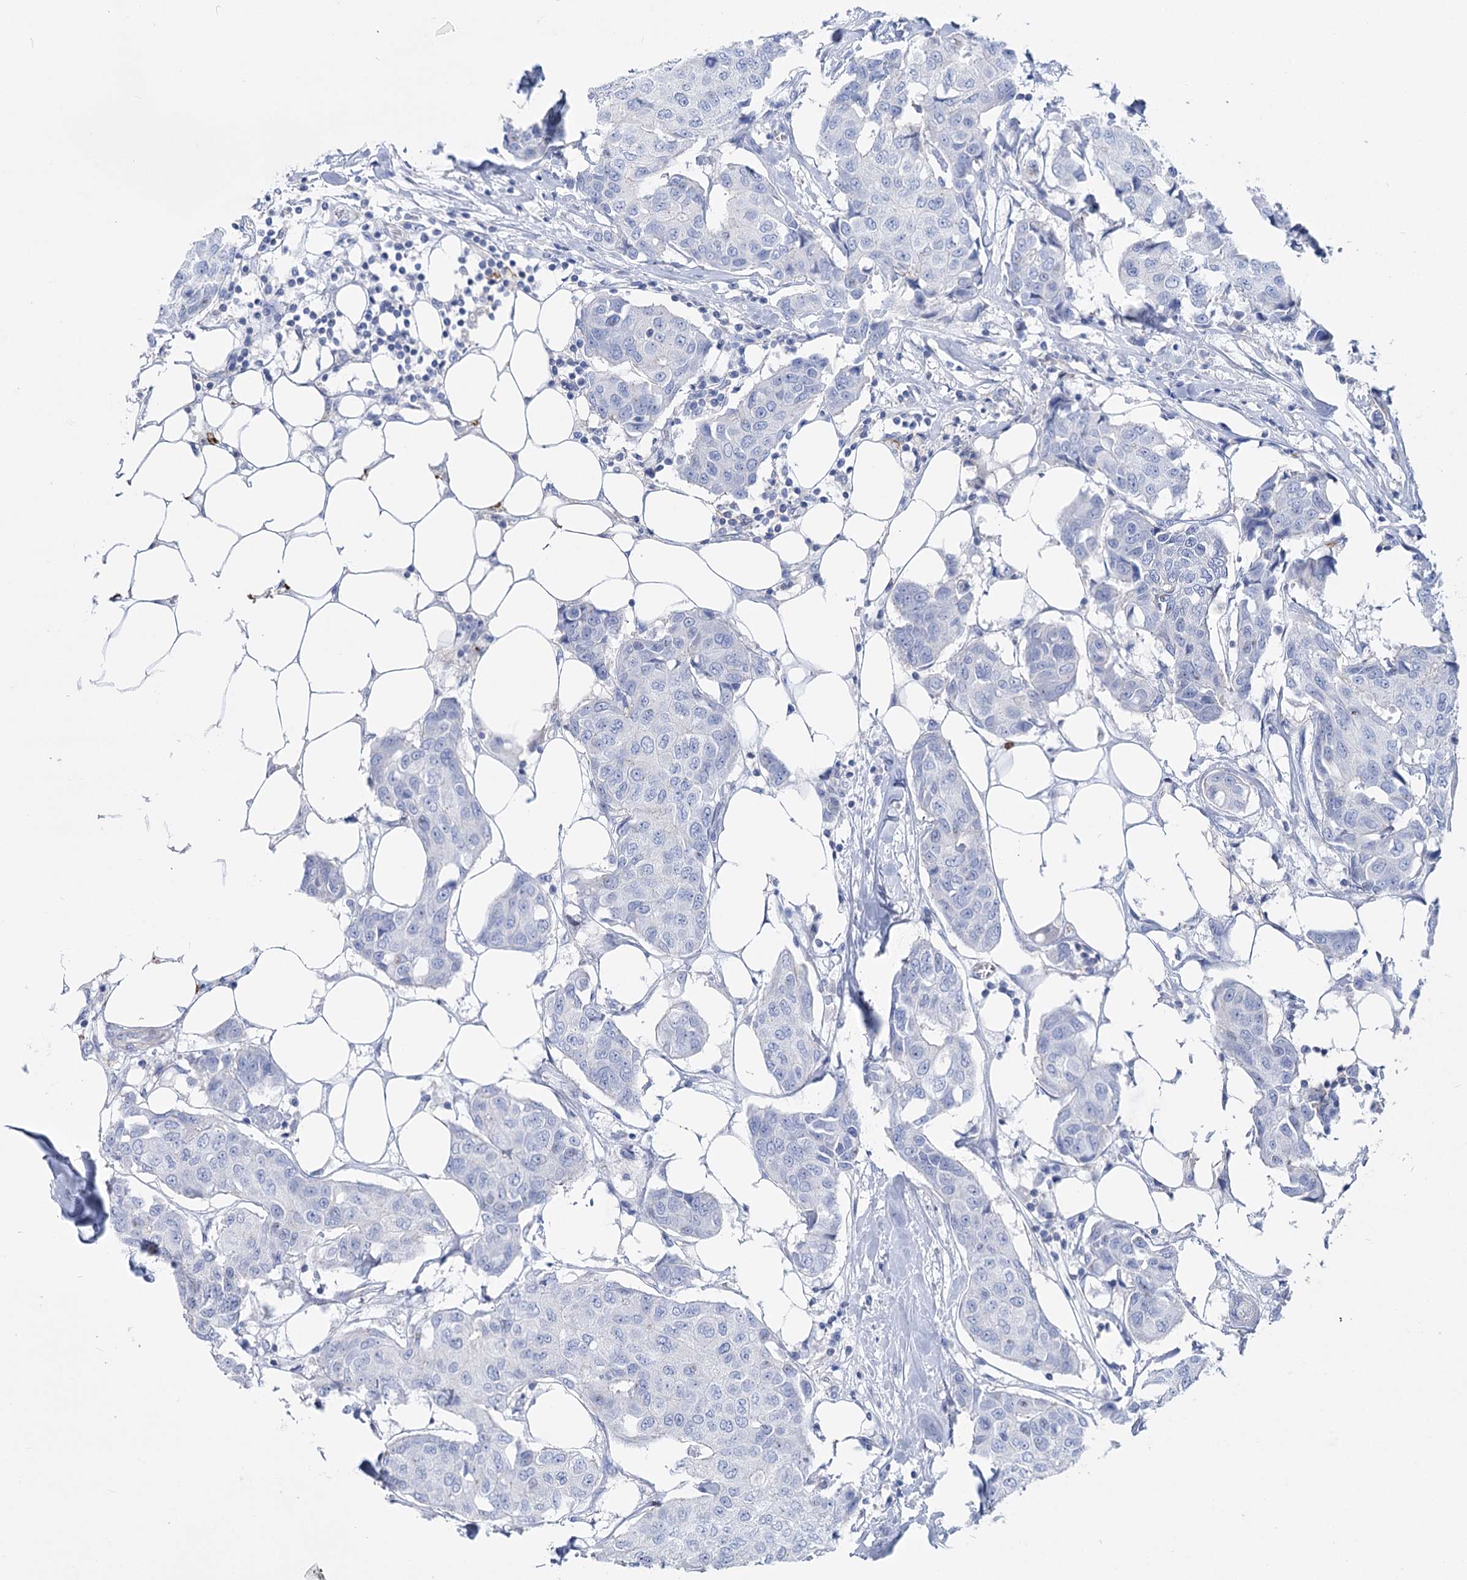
{"staining": {"intensity": "negative", "quantity": "none", "location": "none"}, "tissue": "breast cancer", "cell_type": "Tumor cells", "image_type": "cancer", "snomed": [{"axis": "morphology", "description": "Duct carcinoma"}, {"axis": "topography", "description": "Breast"}], "caption": "Micrograph shows no significant protein positivity in tumor cells of invasive ductal carcinoma (breast).", "gene": "PCDHA1", "patient": {"sex": "female", "age": 80}}